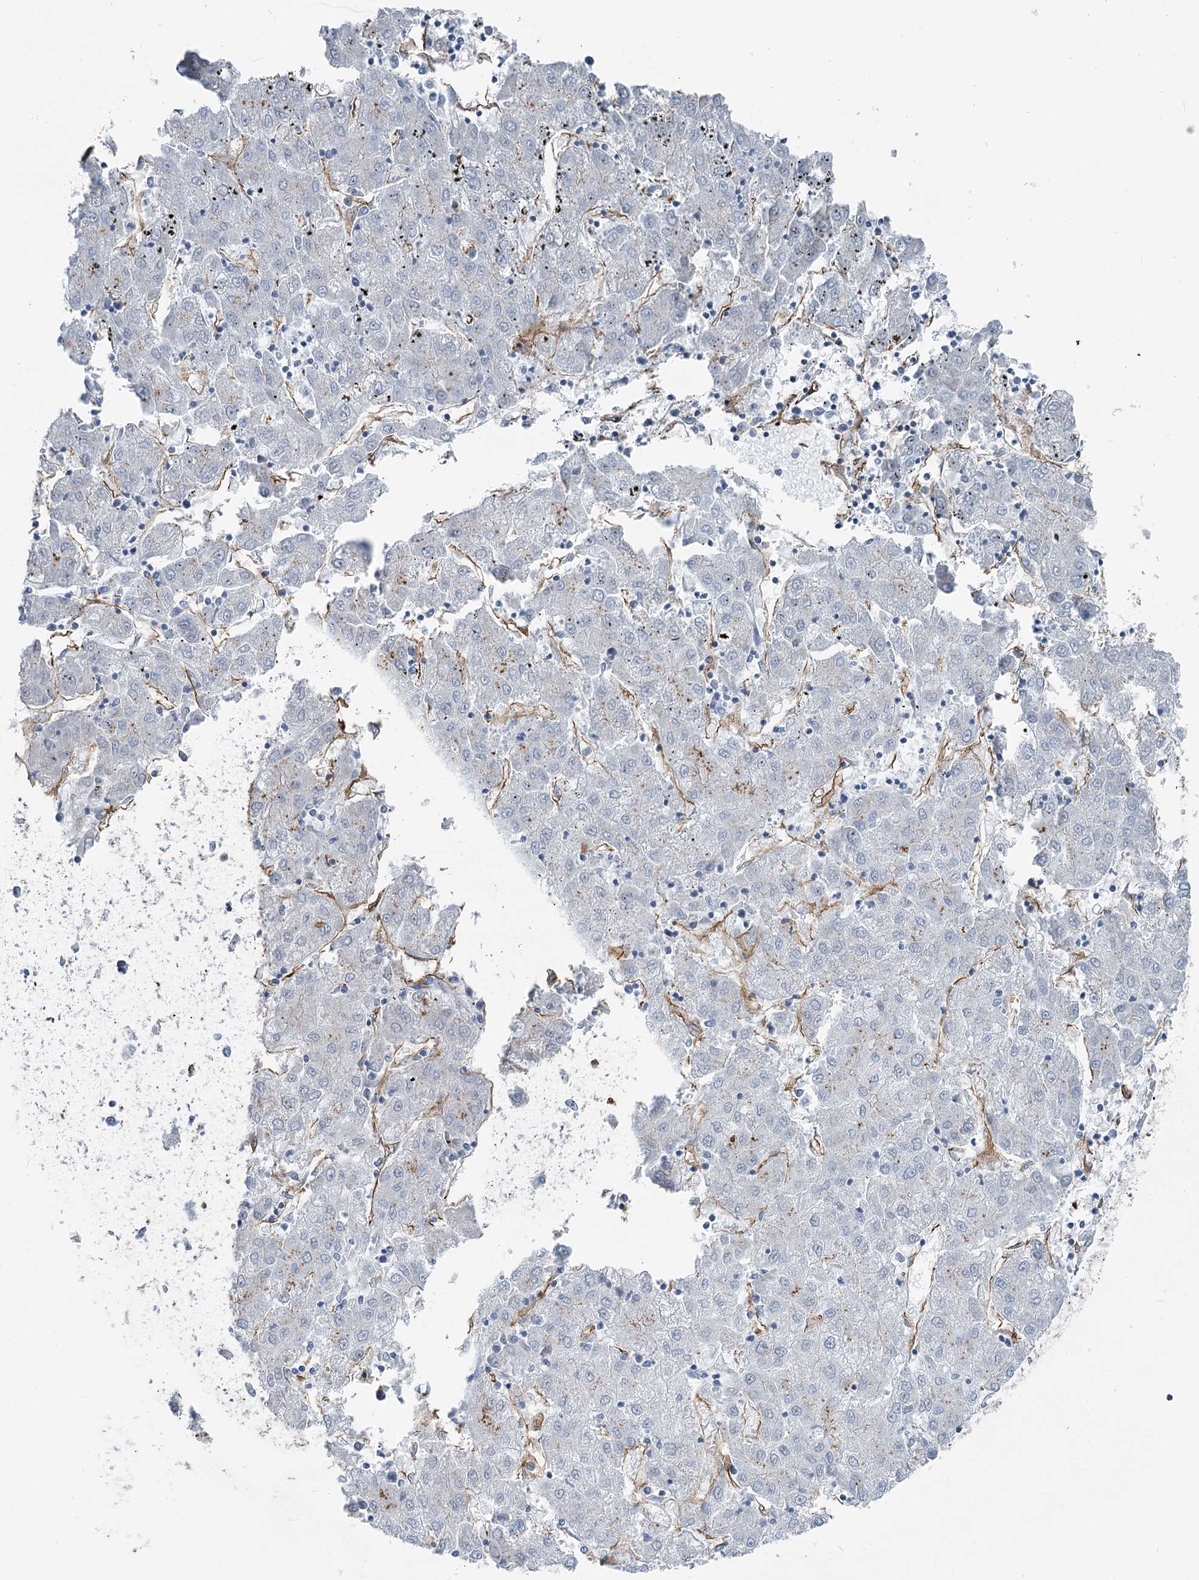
{"staining": {"intensity": "negative", "quantity": "none", "location": "none"}, "tissue": "liver cancer", "cell_type": "Tumor cells", "image_type": "cancer", "snomed": [{"axis": "morphology", "description": "Carcinoma, Hepatocellular, NOS"}, {"axis": "topography", "description": "Liver"}], "caption": "Immunohistochemistry (IHC) of liver hepatocellular carcinoma exhibits no positivity in tumor cells.", "gene": "IQSEC1", "patient": {"sex": "male", "age": 72}}